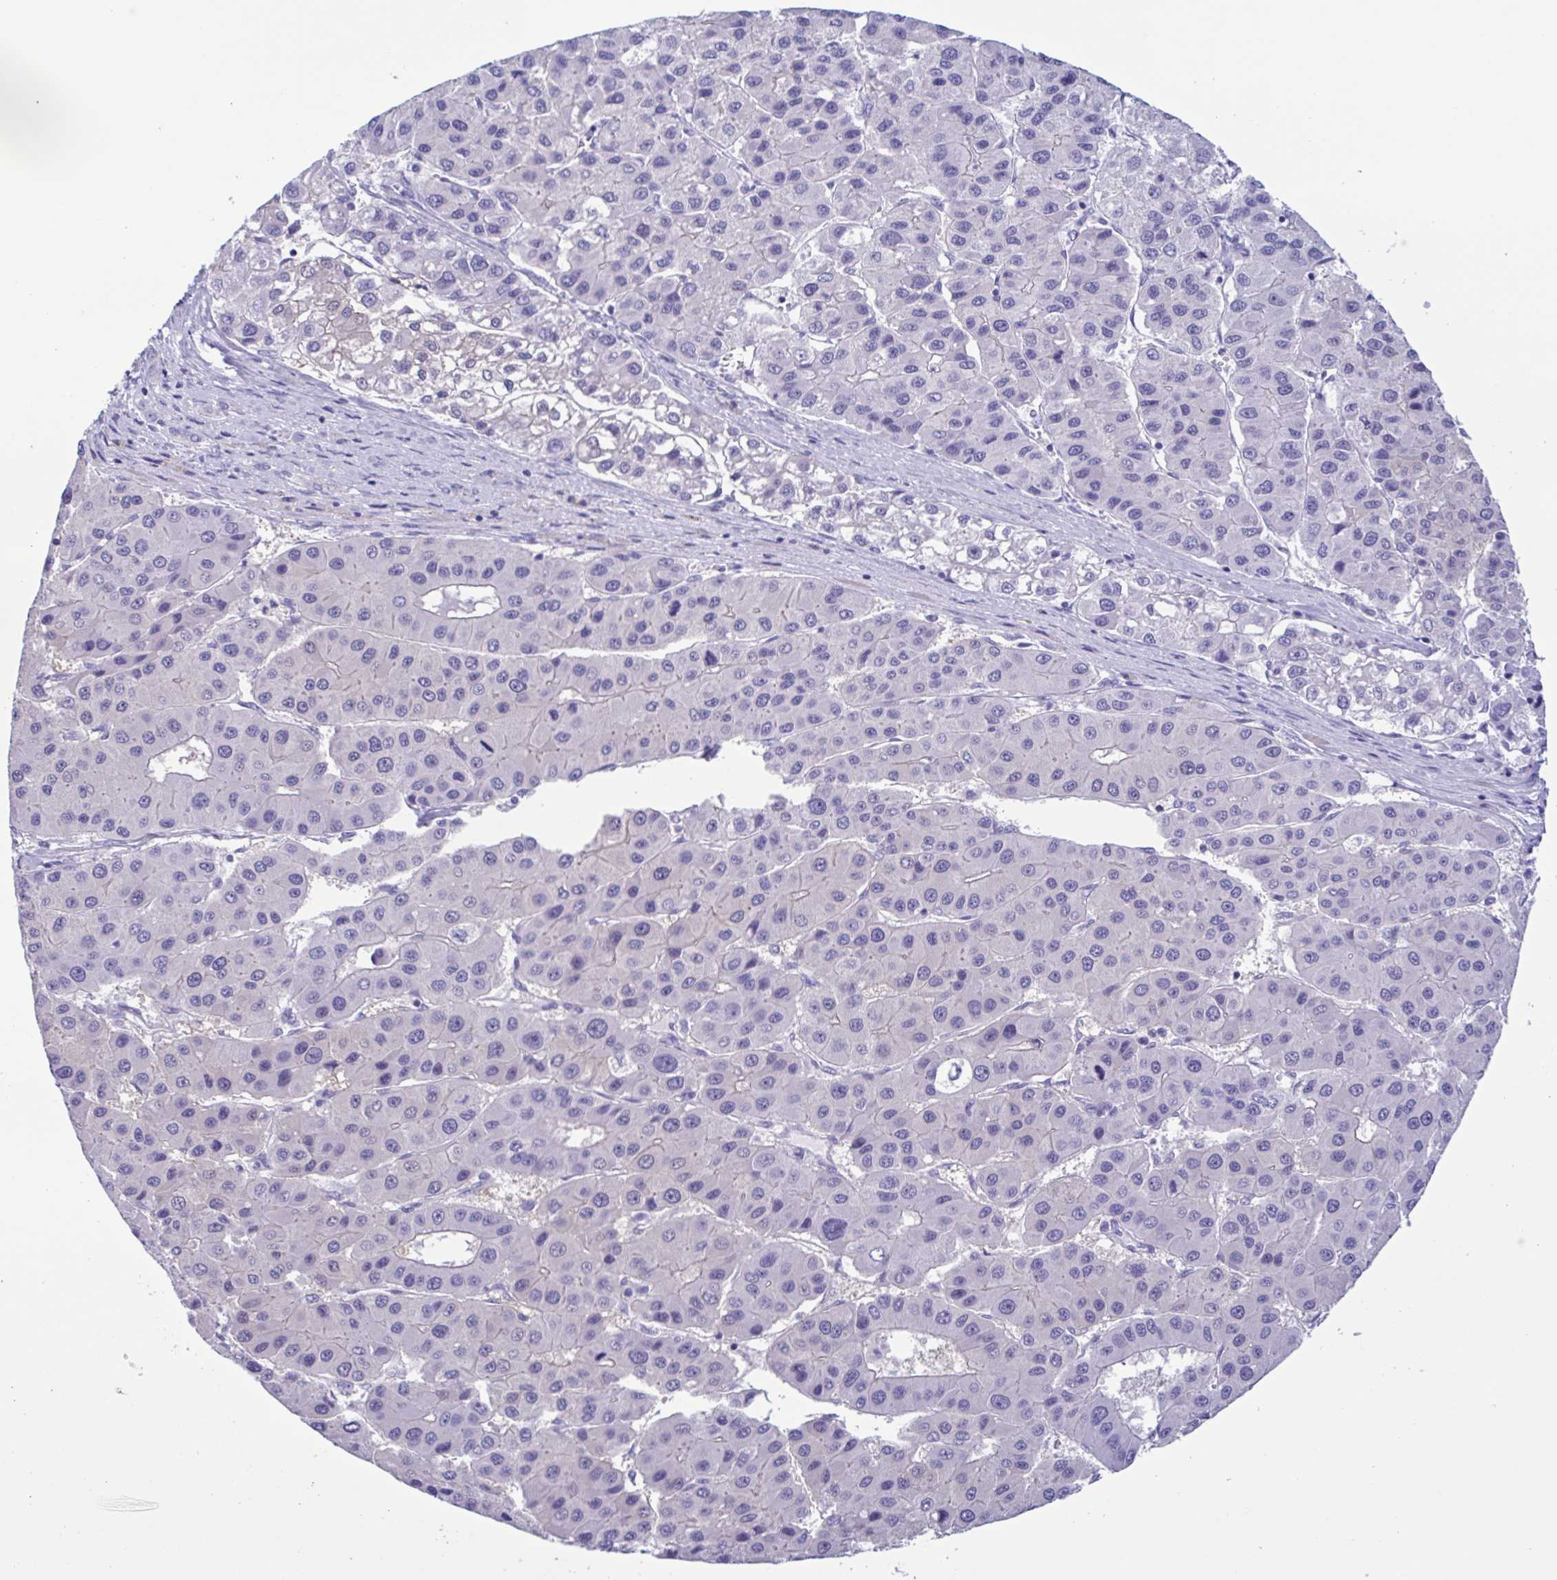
{"staining": {"intensity": "negative", "quantity": "none", "location": "none"}, "tissue": "liver cancer", "cell_type": "Tumor cells", "image_type": "cancer", "snomed": [{"axis": "morphology", "description": "Carcinoma, Hepatocellular, NOS"}, {"axis": "topography", "description": "Liver"}], "caption": "Image shows no protein expression in tumor cells of liver cancer (hepatocellular carcinoma) tissue.", "gene": "TSPY2", "patient": {"sex": "male", "age": 73}}